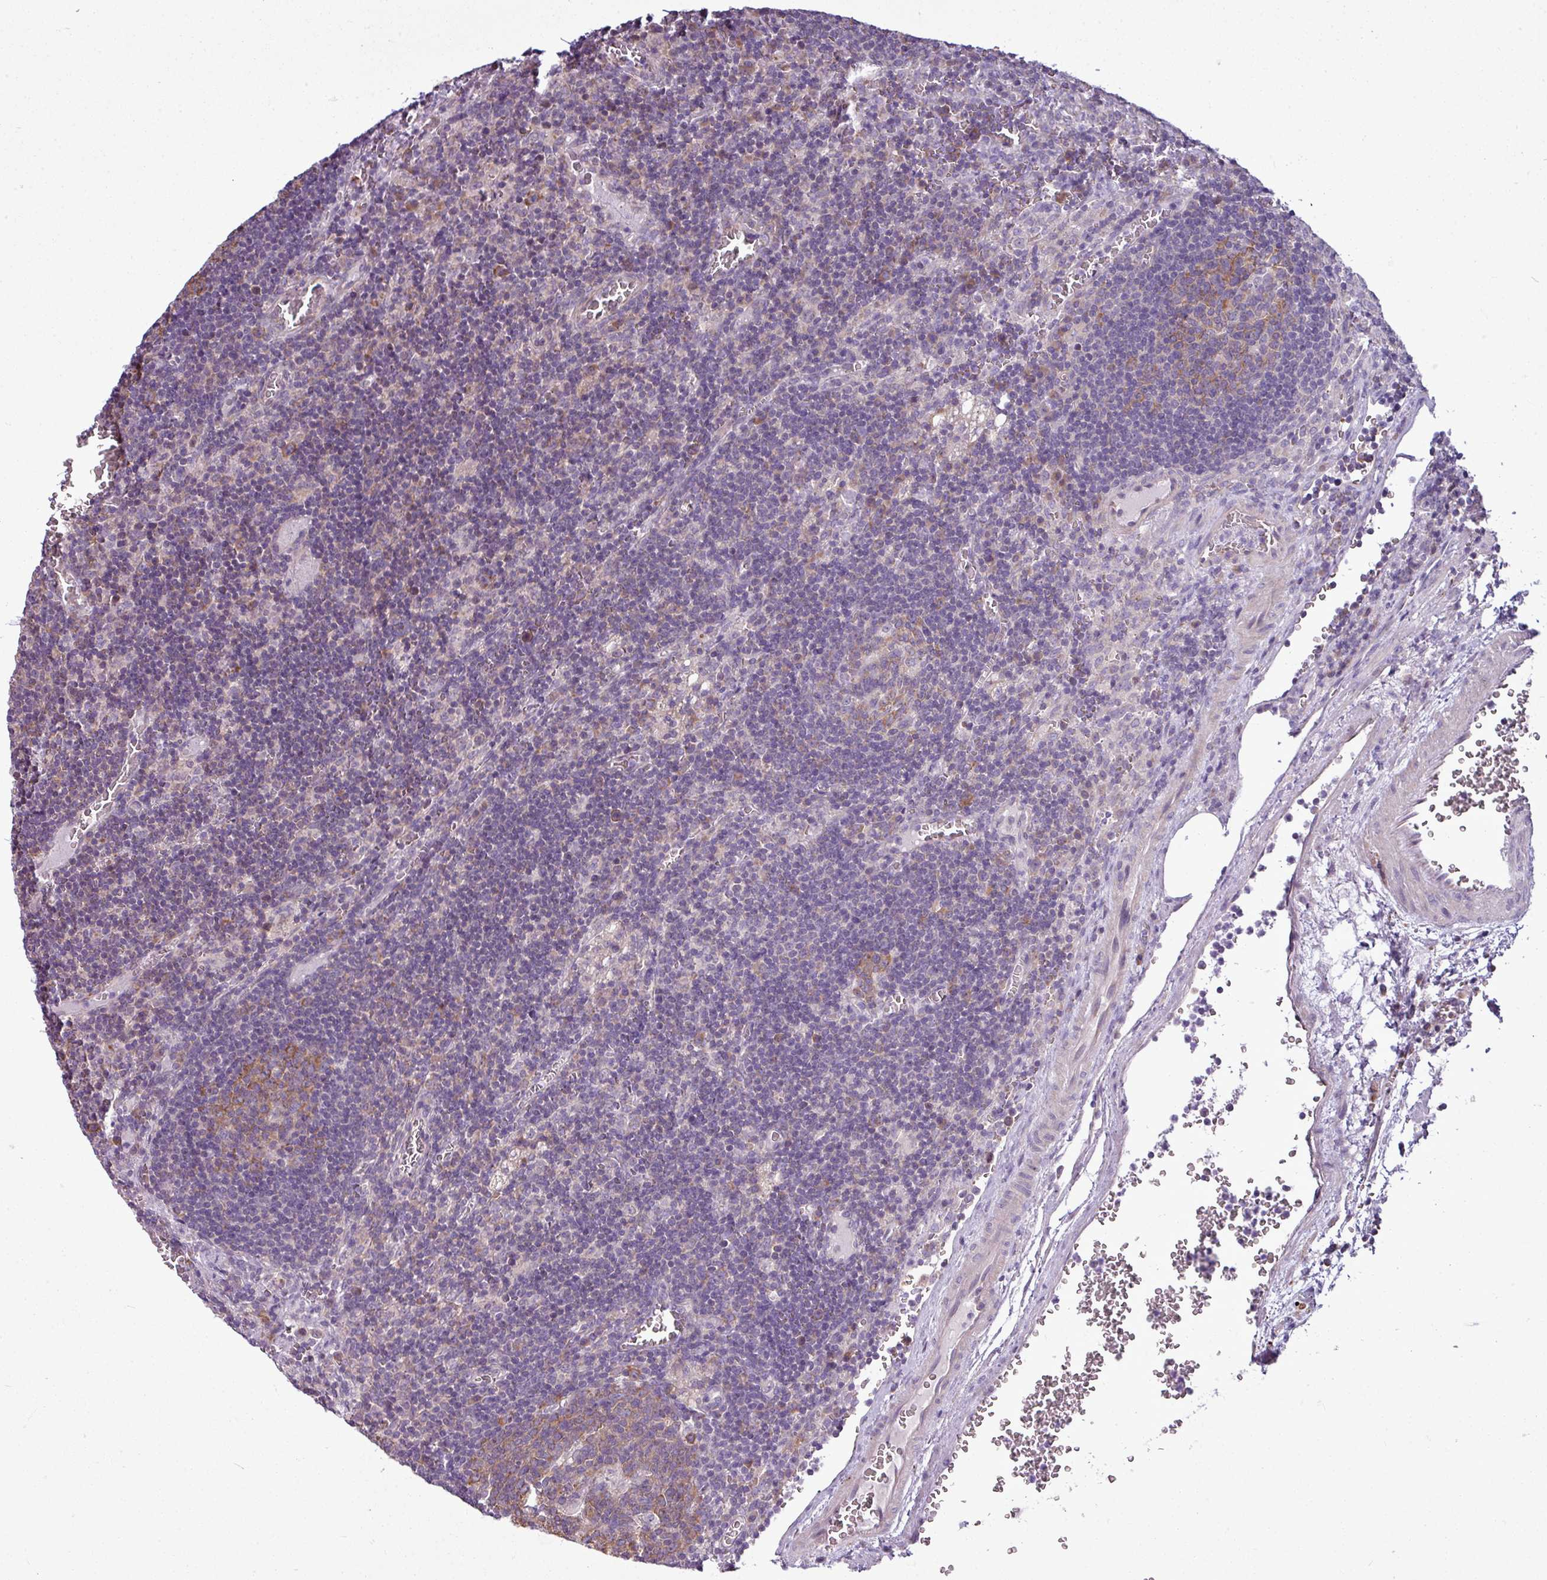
{"staining": {"intensity": "moderate", "quantity": "25%-75%", "location": "cytoplasmic/membranous"}, "tissue": "lymph node", "cell_type": "Germinal center cells", "image_type": "normal", "snomed": [{"axis": "morphology", "description": "Normal tissue, NOS"}, {"axis": "topography", "description": "Lymph node"}], "caption": "The immunohistochemical stain highlights moderate cytoplasmic/membranous expression in germinal center cells of normal lymph node.", "gene": "AGAP4", "patient": {"sex": "male", "age": 50}}